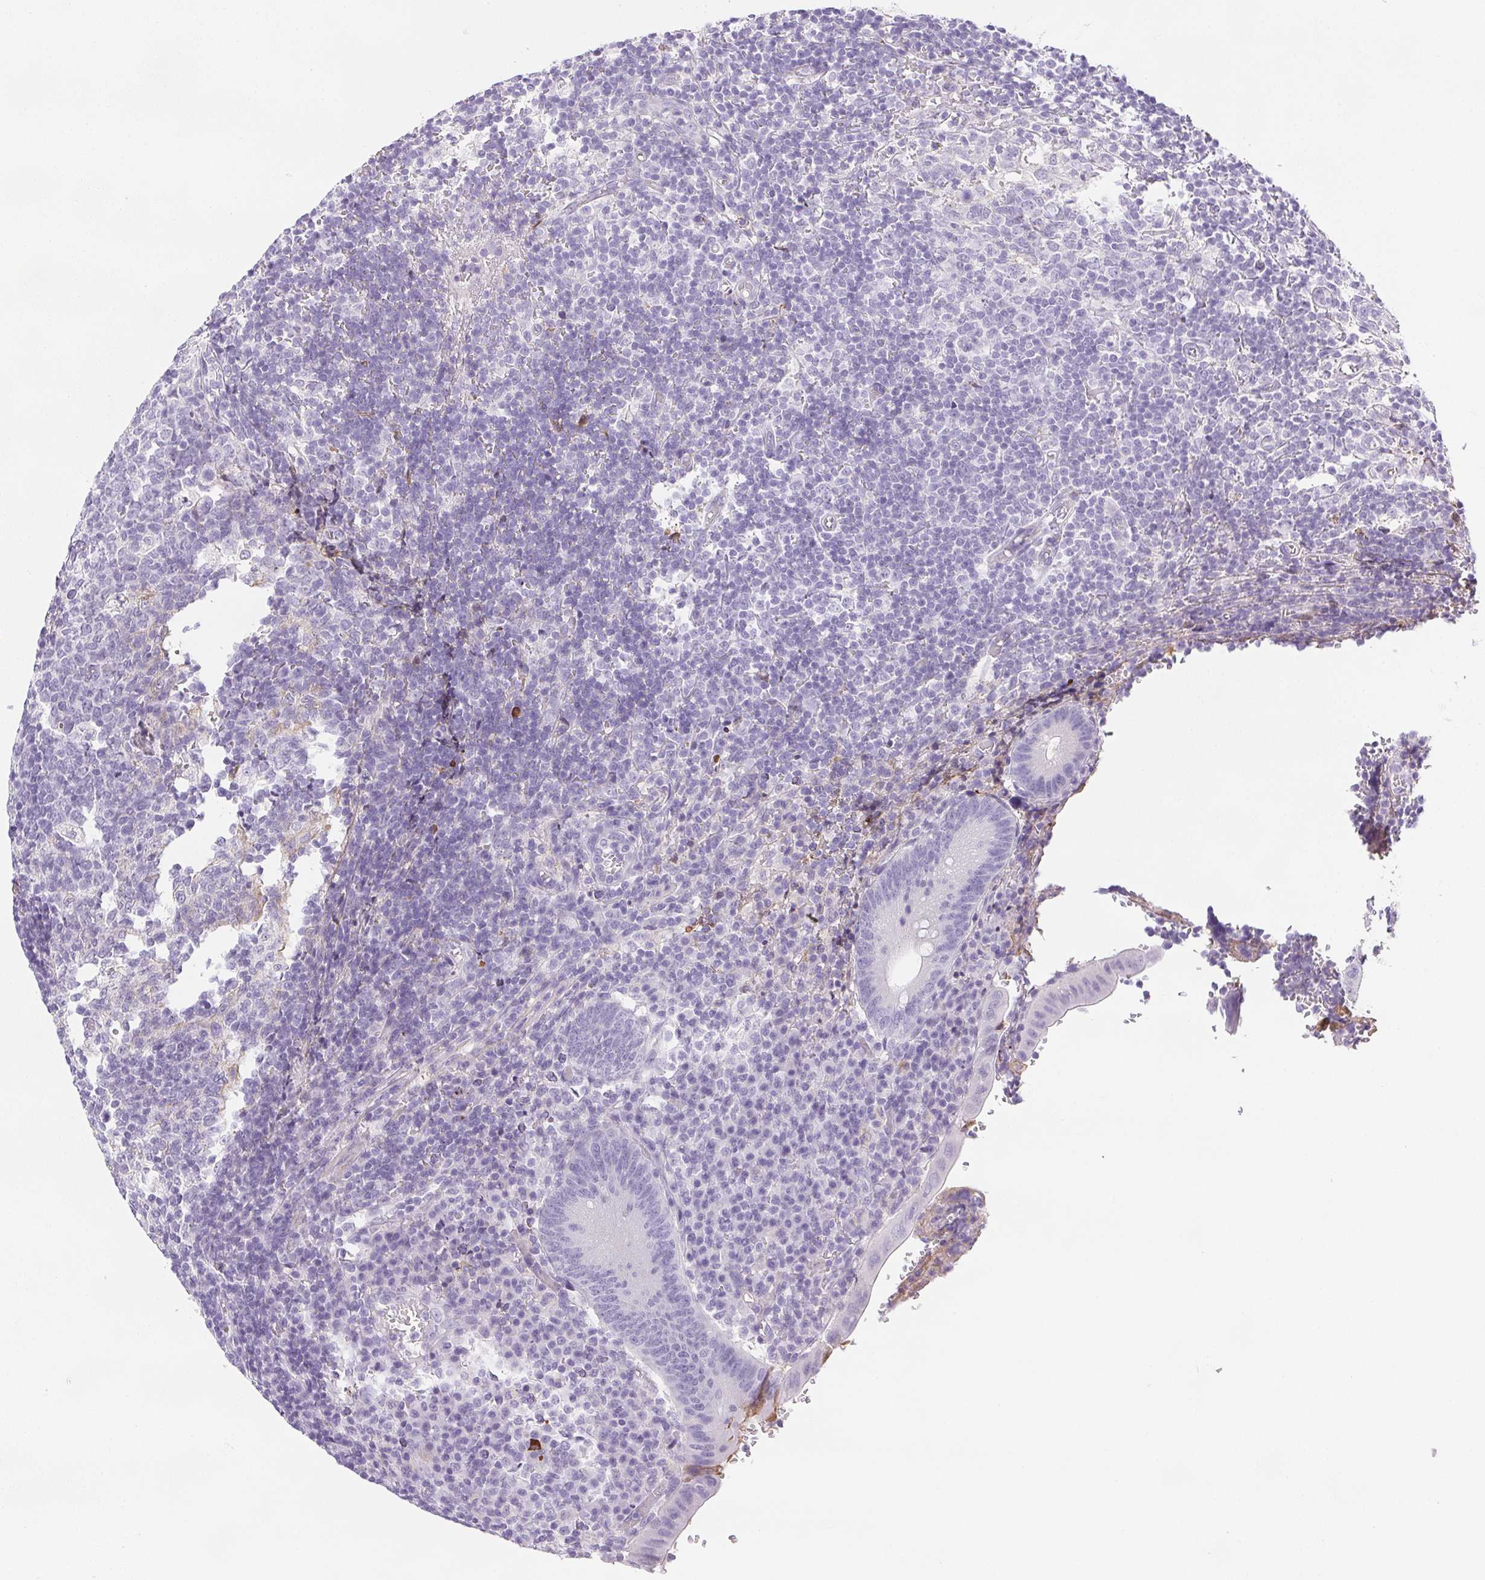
{"staining": {"intensity": "negative", "quantity": "none", "location": "none"}, "tissue": "appendix", "cell_type": "Glandular cells", "image_type": "normal", "snomed": [{"axis": "morphology", "description": "Normal tissue, NOS"}, {"axis": "topography", "description": "Appendix"}], "caption": "Glandular cells show no significant protein expression in benign appendix. (Brightfield microscopy of DAB (3,3'-diaminobenzidine) IHC at high magnification).", "gene": "VTN", "patient": {"sex": "male", "age": 18}}